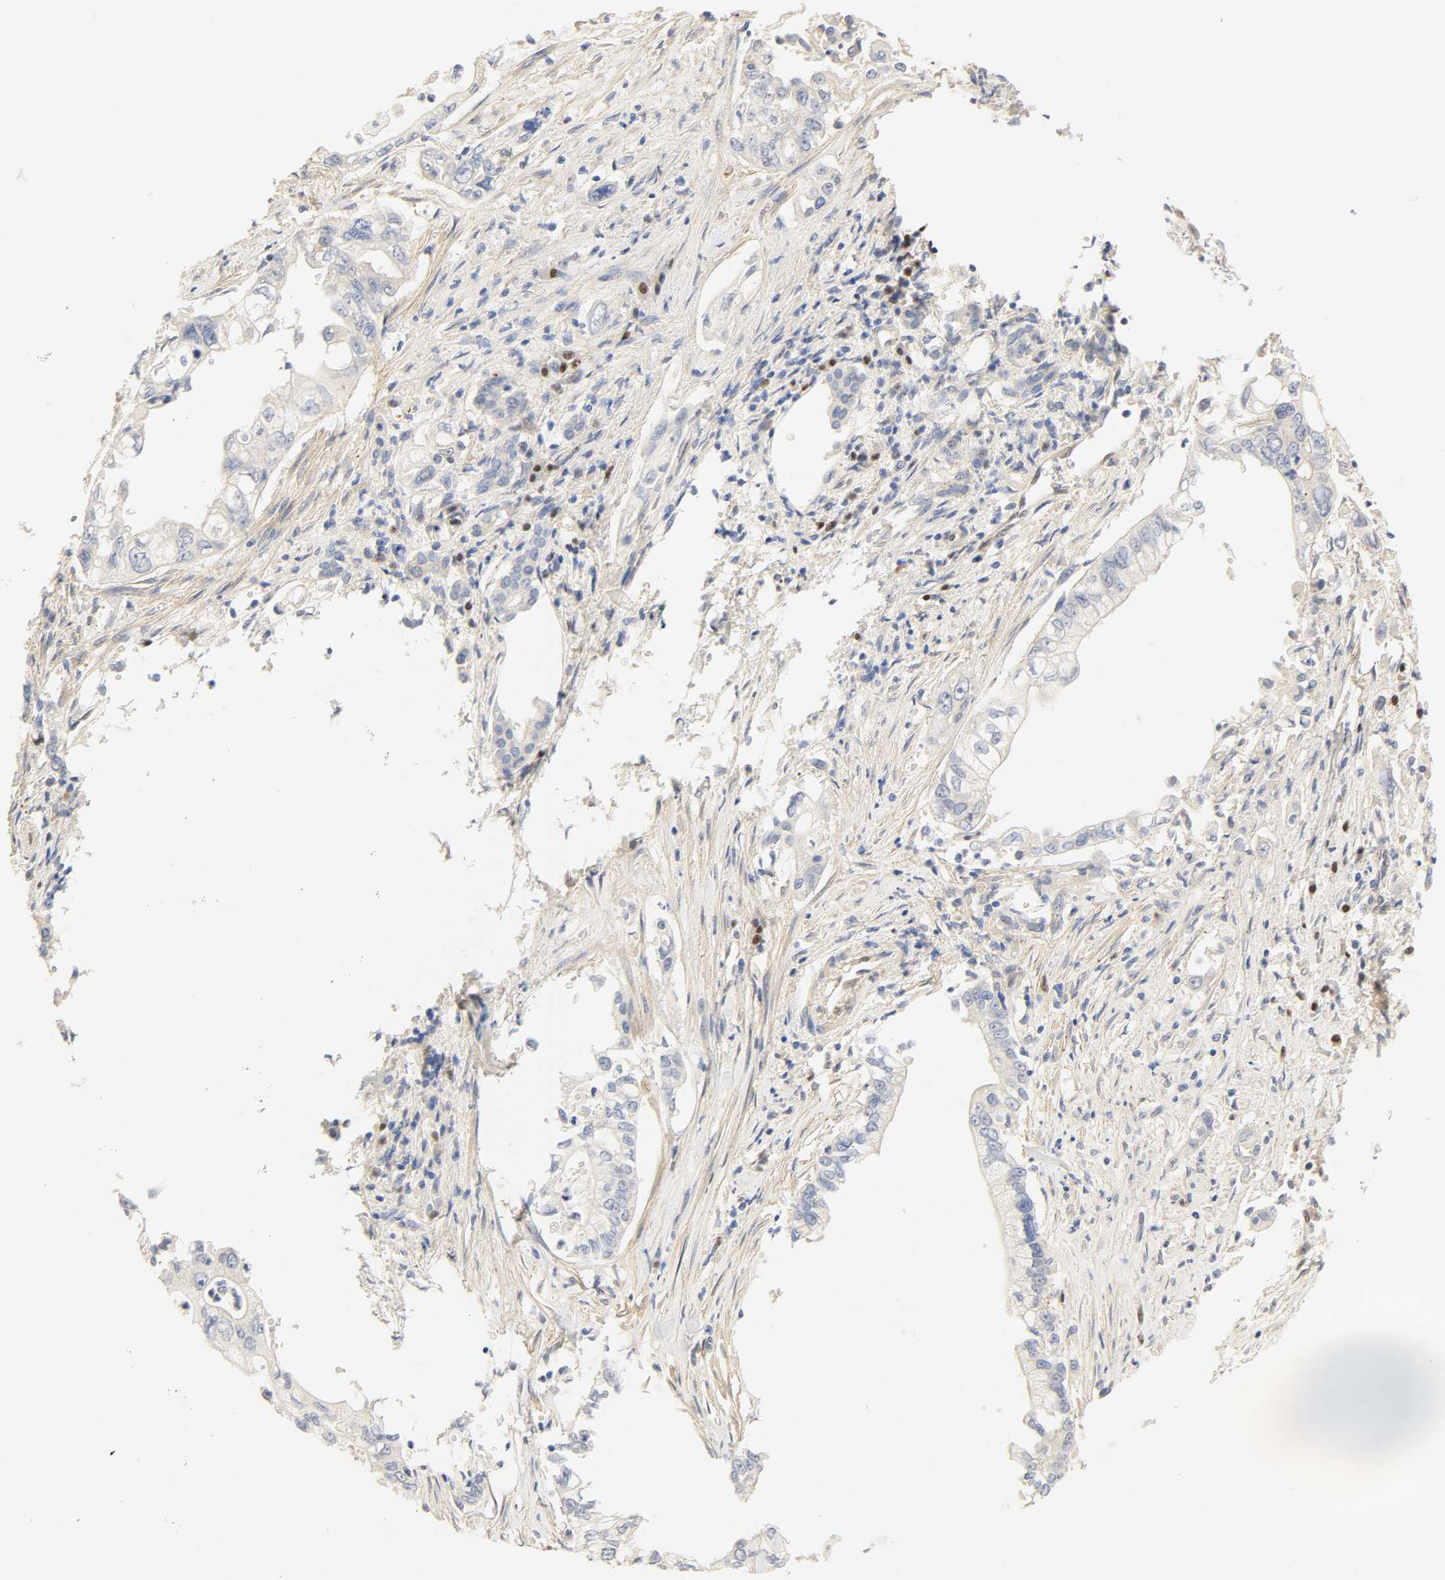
{"staining": {"intensity": "negative", "quantity": "none", "location": "none"}, "tissue": "pancreatic cancer", "cell_type": "Tumor cells", "image_type": "cancer", "snomed": [{"axis": "morphology", "description": "Normal tissue, NOS"}, {"axis": "topography", "description": "Pancreas"}], "caption": "This is an immunohistochemistry photomicrograph of pancreatic cancer. There is no expression in tumor cells.", "gene": "BORCS8-MEF2B", "patient": {"sex": "male", "age": 42}}